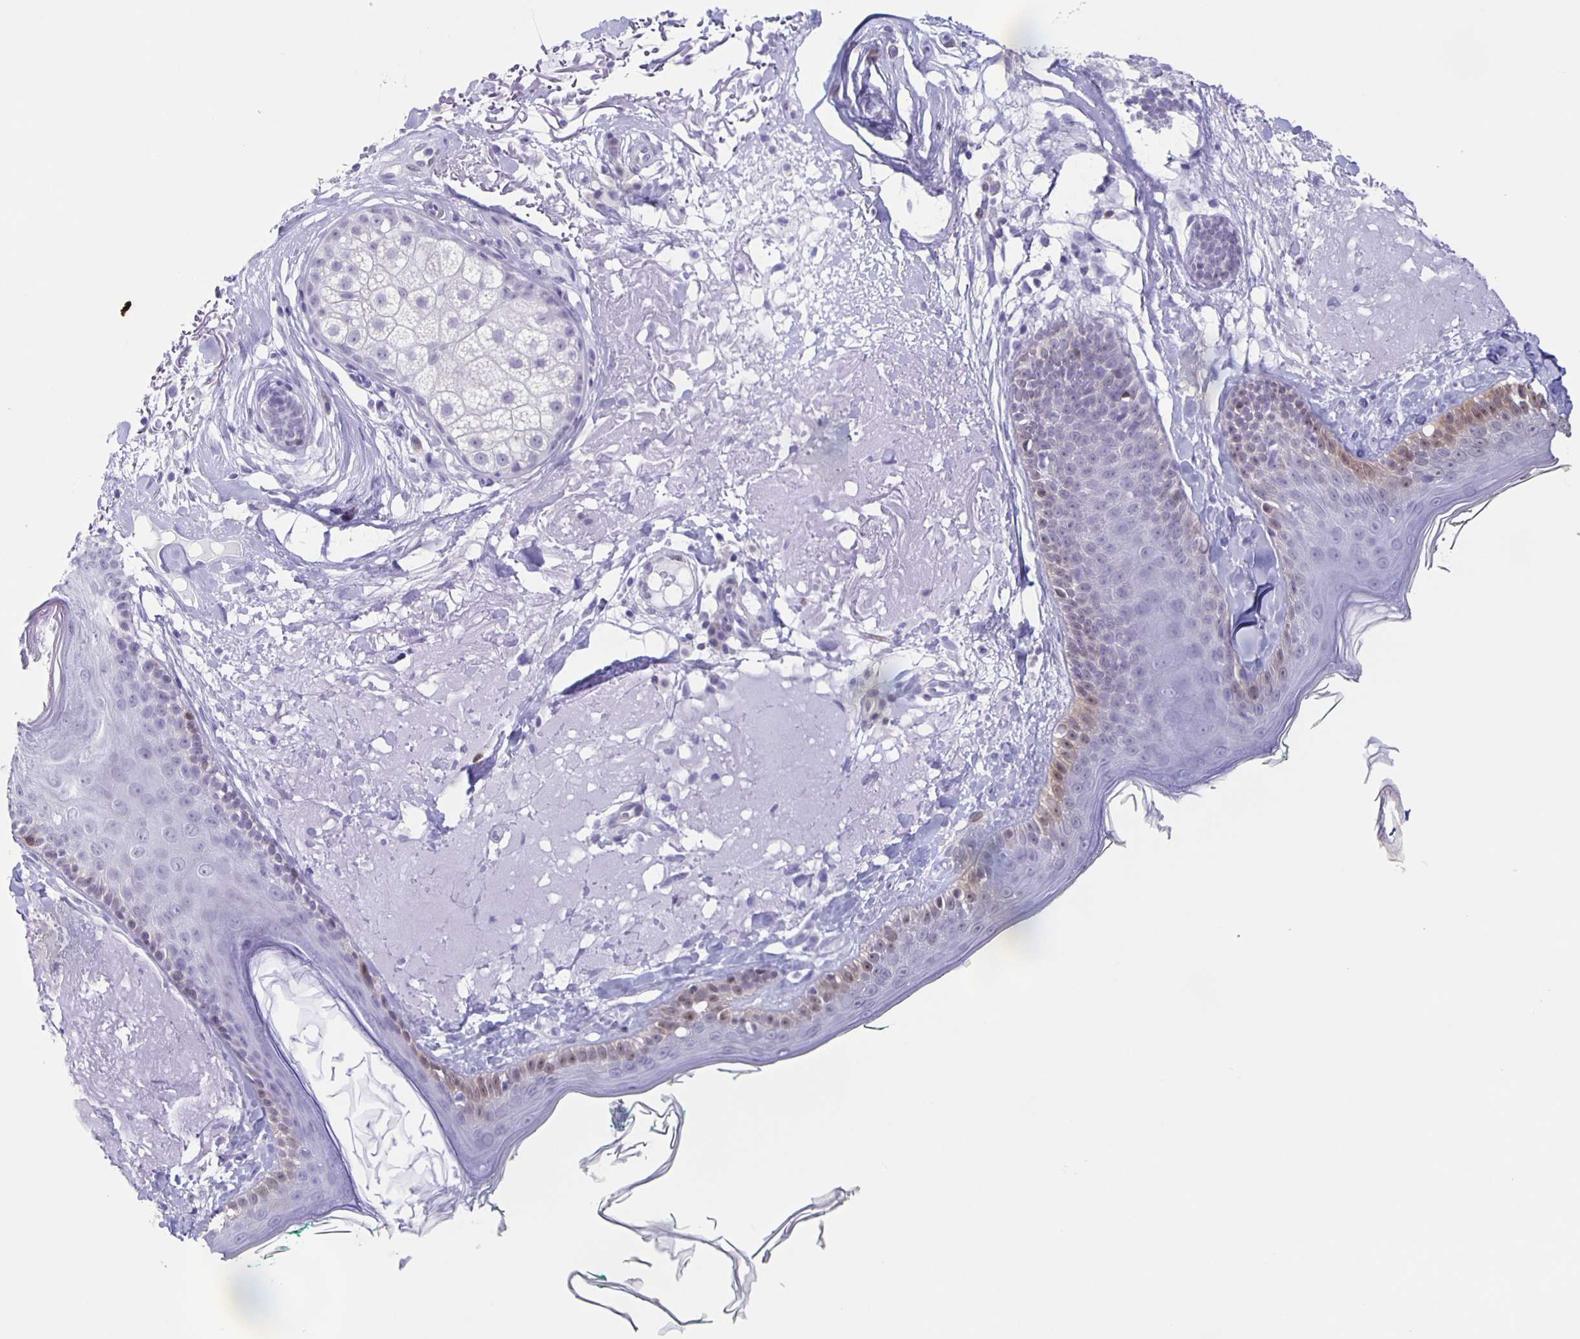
{"staining": {"intensity": "negative", "quantity": "none", "location": "none"}, "tissue": "skin", "cell_type": "Fibroblasts", "image_type": "normal", "snomed": [{"axis": "morphology", "description": "Normal tissue, NOS"}, {"axis": "topography", "description": "Skin"}], "caption": "The photomicrograph shows no staining of fibroblasts in benign skin. The staining was performed using DAB (3,3'-diaminobenzidine) to visualize the protein expression in brown, while the nuclei were stained in blue with hematoxylin (Magnification: 20x).", "gene": "TPPP", "patient": {"sex": "male", "age": 73}}